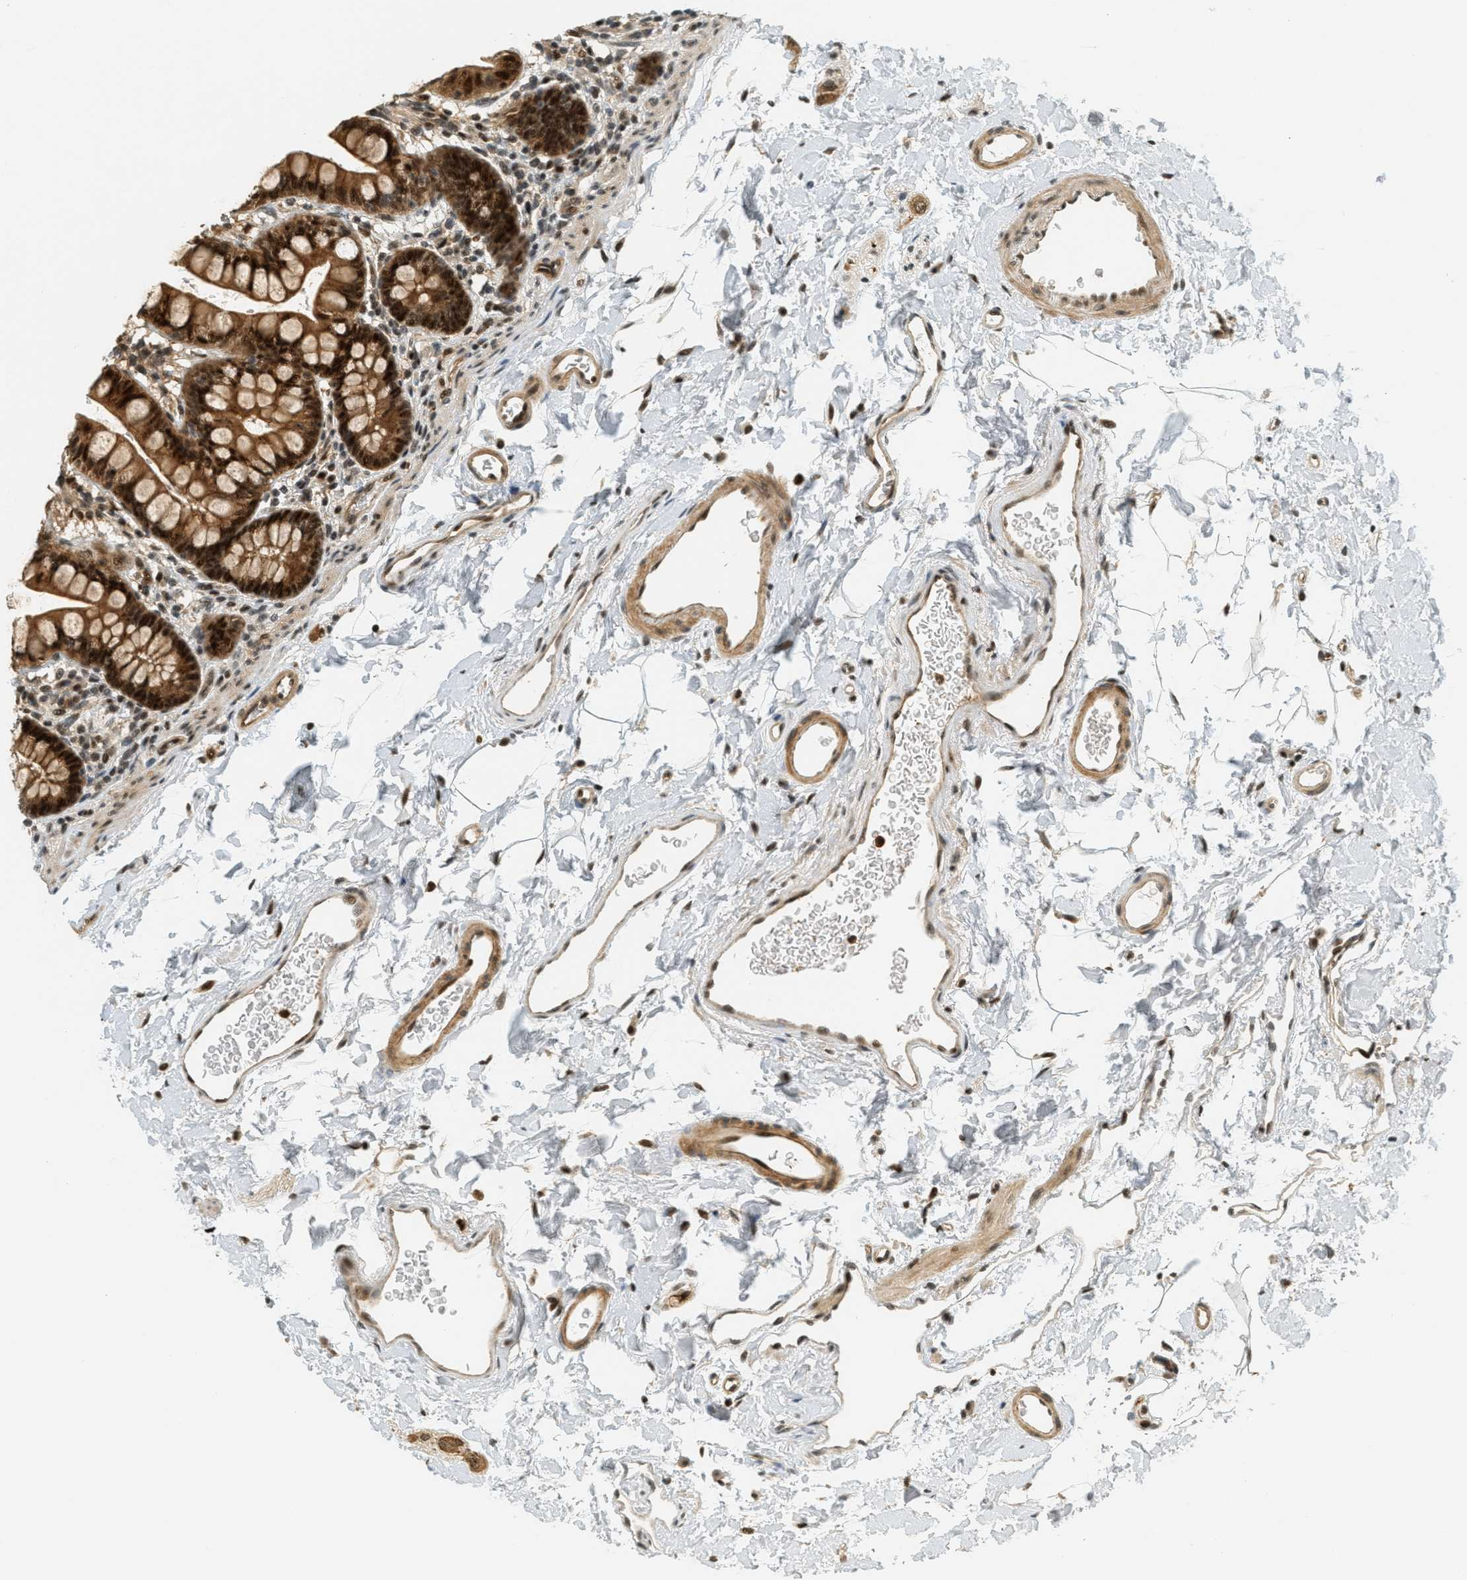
{"staining": {"intensity": "strong", "quantity": ">75%", "location": "cytoplasmic/membranous,nuclear"}, "tissue": "small intestine", "cell_type": "Glandular cells", "image_type": "normal", "snomed": [{"axis": "morphology", "description": "Normal tissue, NOS"}, {"axis": "topography", "description": "Small intestine"}], "caption": "The immunohistochemical stain labels strong cytoplasmic/membranous,nuclear staining in glandular cells of normal small intestine.", "gene": "FOXM1", "patient": {"sex": "female", "age": 58}}